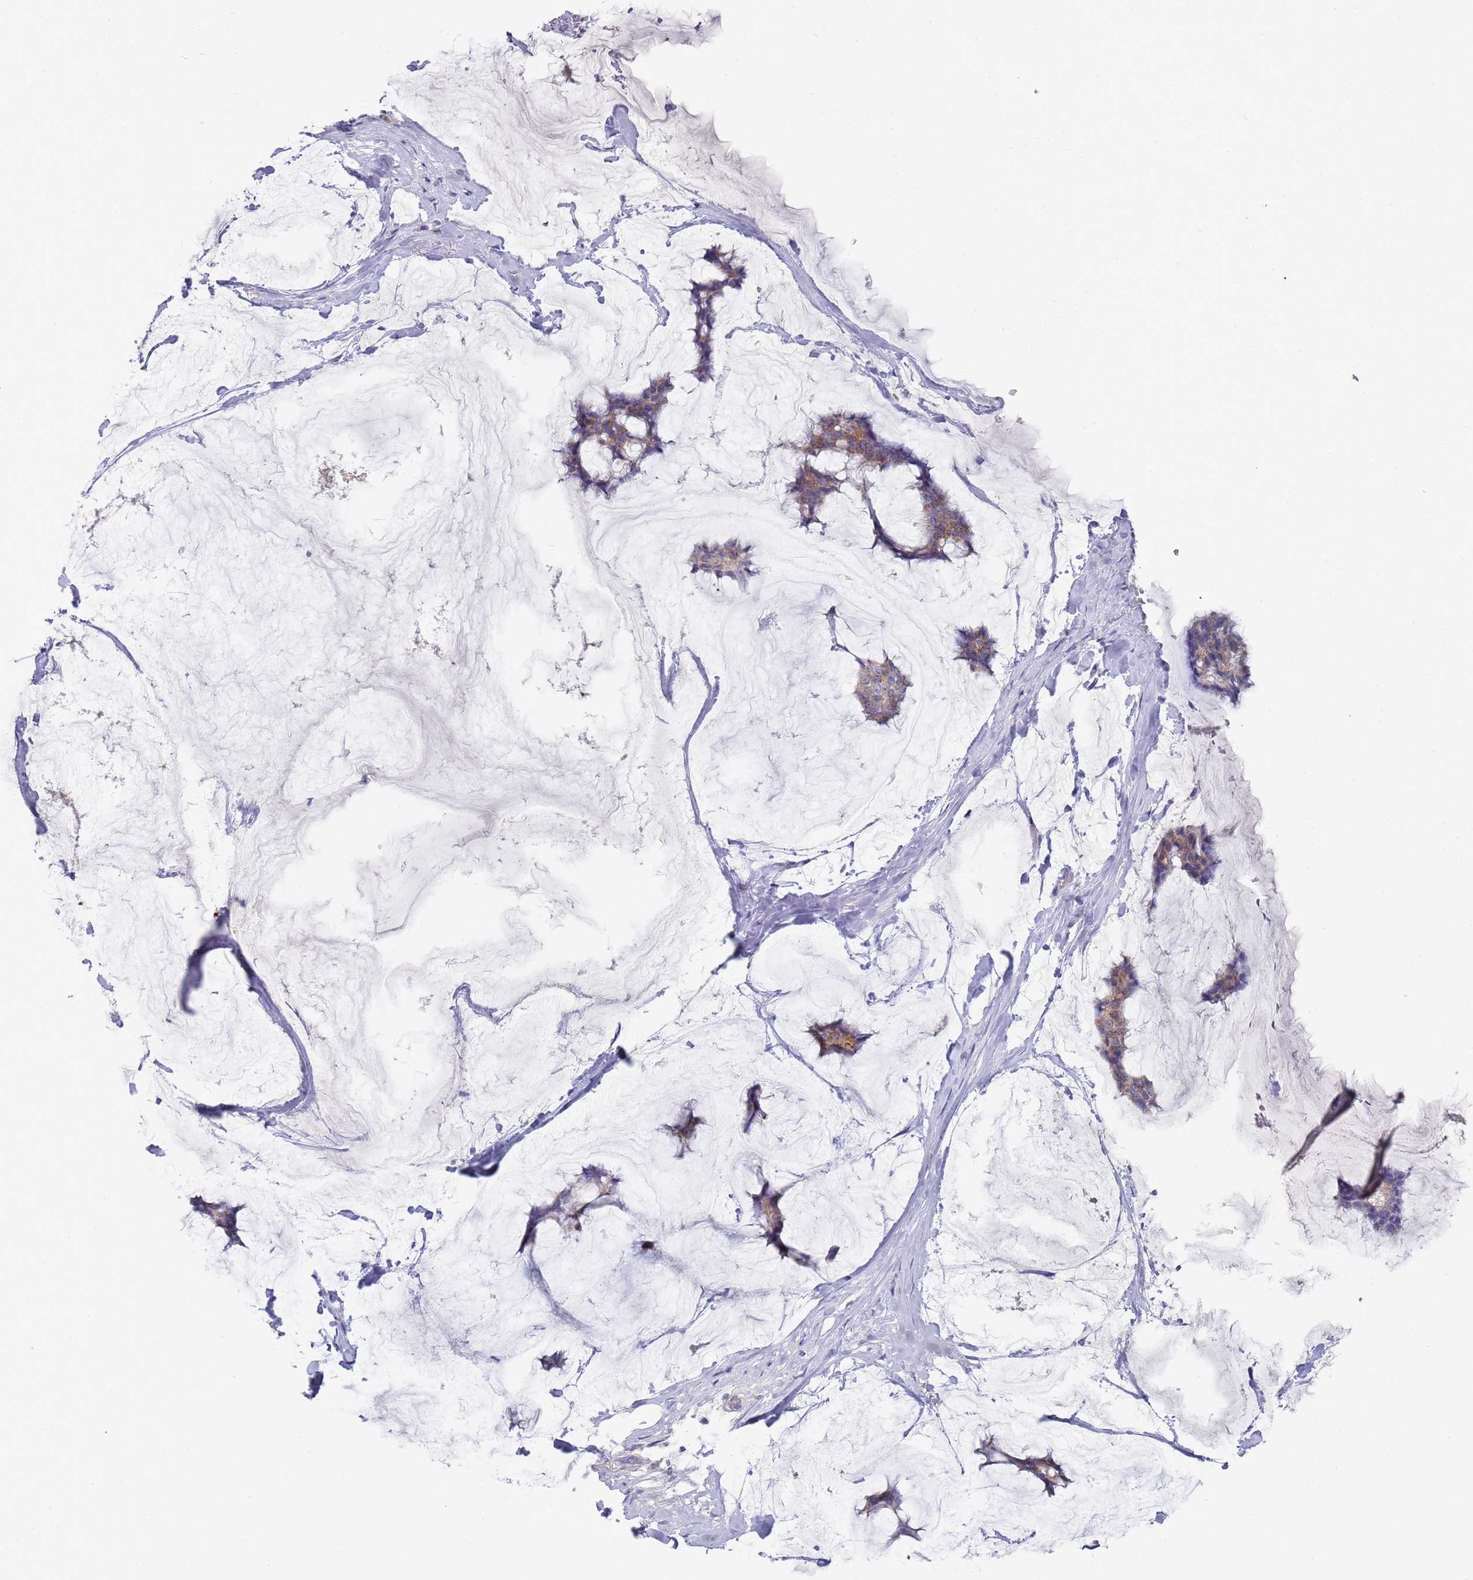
{"staining": {"intensity": "moderate", "quantity": ">75%", "location": "cytoplasmic/membranous"}, "tissue": "breast cancer", "cell_type": "Tumor cells", "image_type": "cancer", "snomed": [{"axis": "morphology", "description": "Duct carcinoma"}, {"axis": "topography", "description": "Breast"}], "caption": "Human invasive ductal carcinoma (breast) stained with a brown dye displays moderate cytoplasmic/membranous positive staining in about >75% of tumor cells.", "gene": "NPEPPS", "patient": {"sex": "female", "age": 93}}